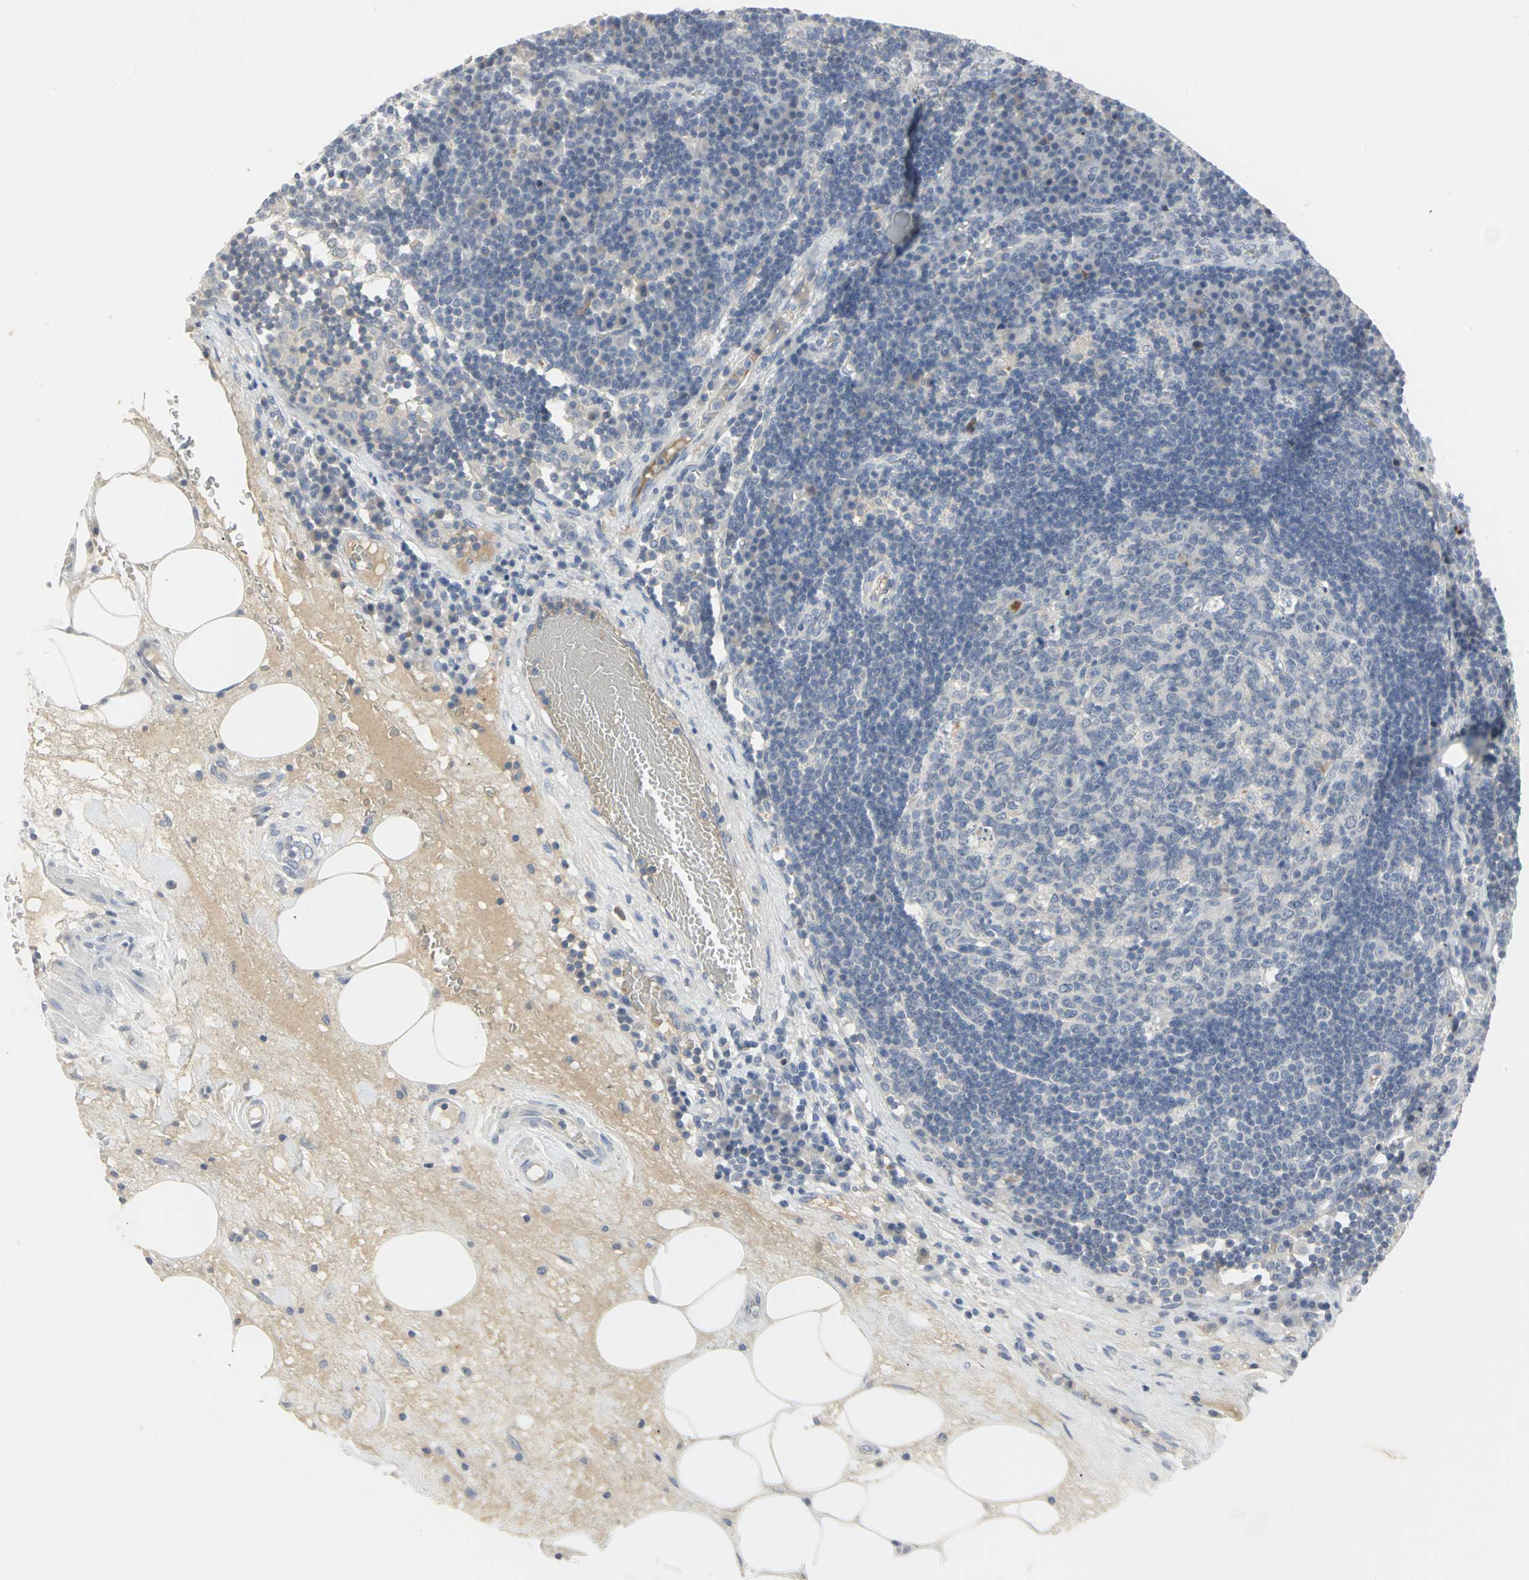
{"staining": {"intensity": "weak", "quantity": "25%-75%", "location": "cytoplasmic/membranous"}, "tissue": "lymph node", "cell_type": "Germinal center cells", "image_type": "normal", "snomed": [{"axis": "morphology", "description": "Normal tissue, NOS"}, {"axis": "morphology", "description": "Squamous cell carcinoma, metastatic, NOS"}, {"axis": "topography", "description": "Lymph node"}], "caption": "A photomicrograph of human lymph node stained for a protein shows weak cytoplasmic/membranous brown staining in germinal center cells.", "gene": "ZIC1", "patient": {"sex": "female", "age": 53}}